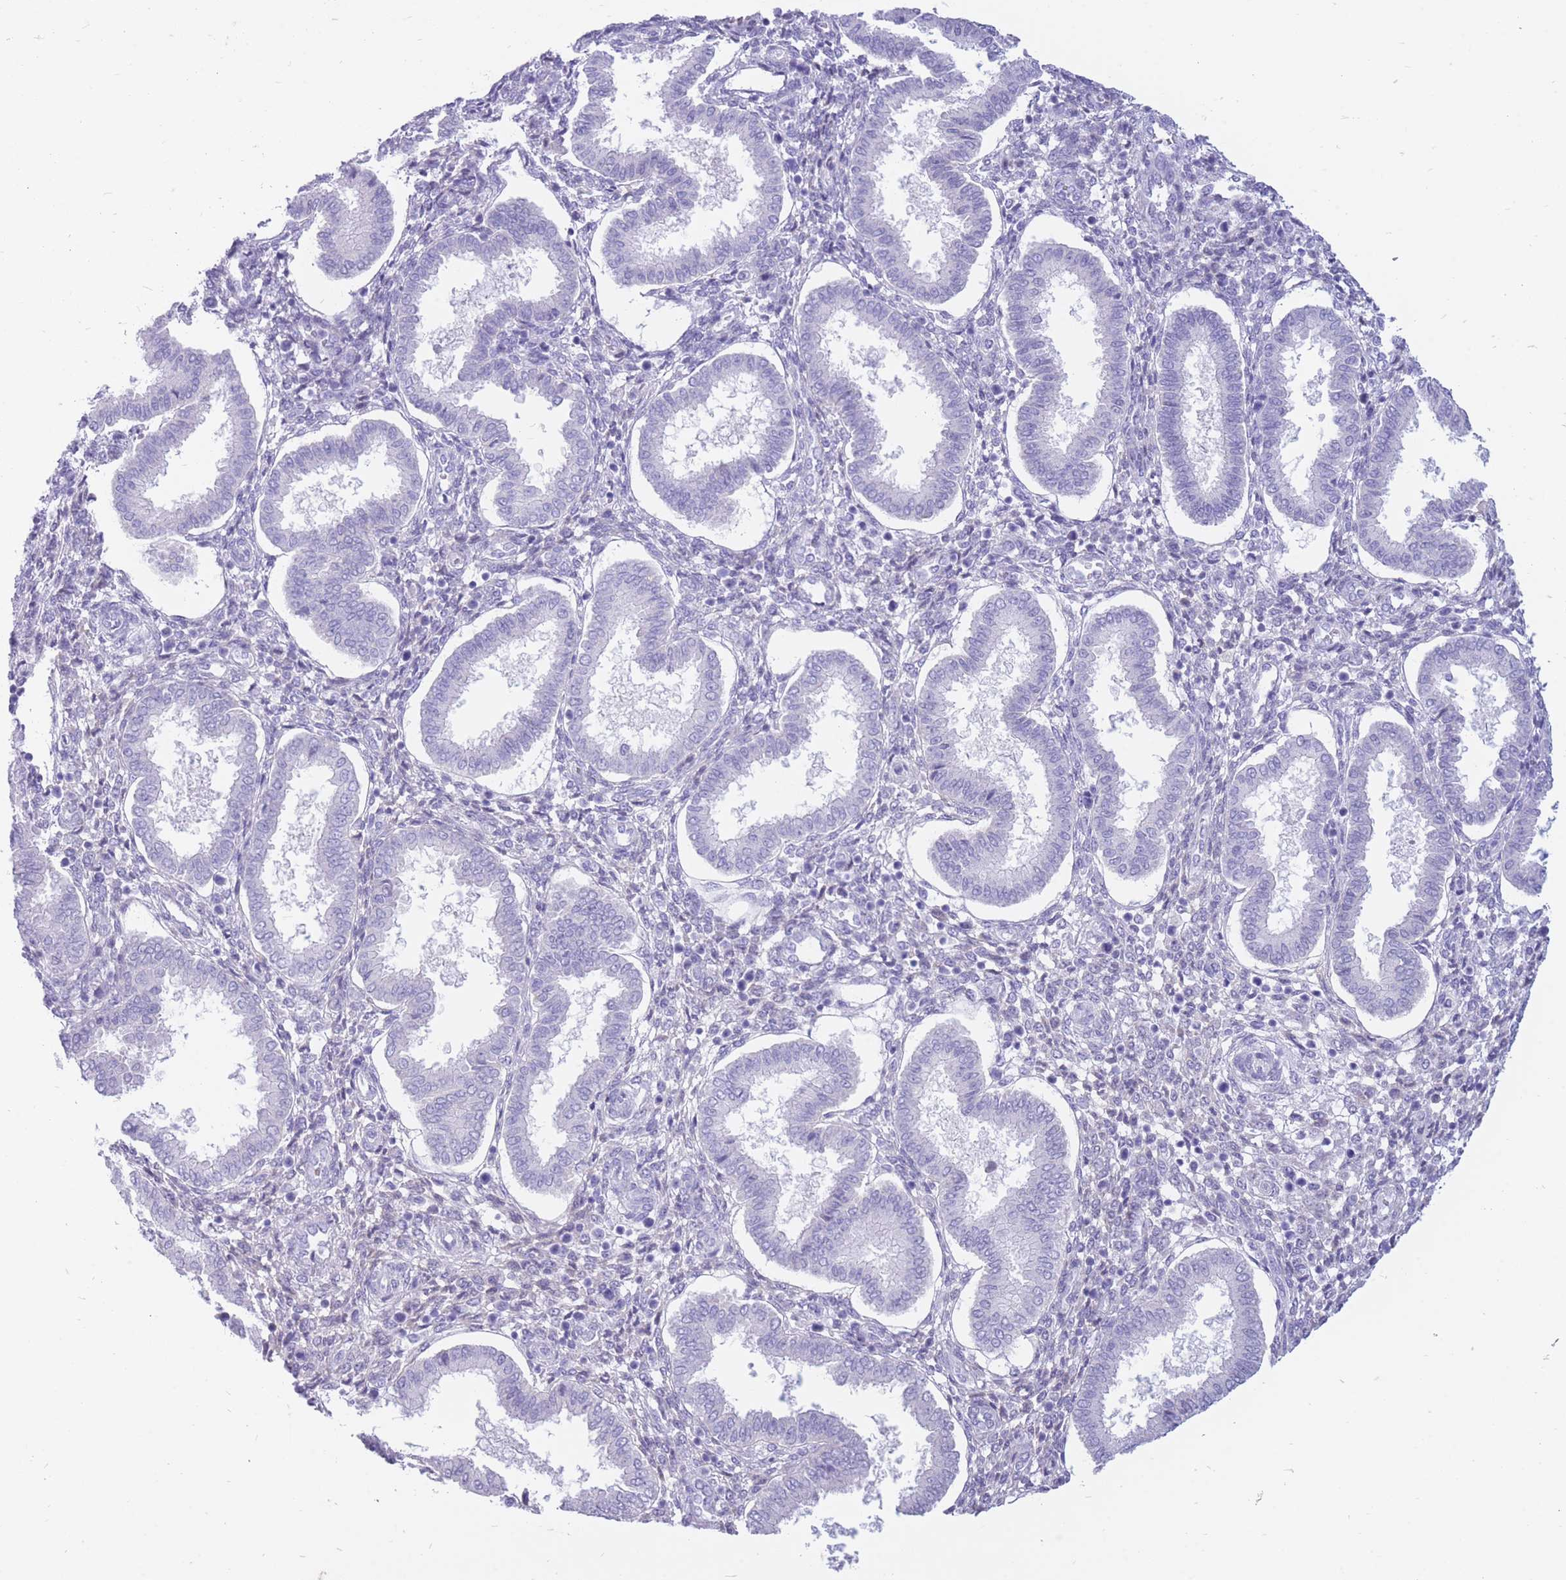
{"staining": {"intensity": "negative", "quantity": "none", "location": "none"}, "tissue": "endometrium", "cell_type": "Cells in endometrial stroma", "image_type": "normal", "snomed": [{"axis": "morphology", "description": "Normal tissue, NOS"}, {"axis": "topography", "description": "Endometrium"}], "caption": "A high-resolution image shows IHC staining of normal endometrium, which demonstrates no significant staining in cells in endometrial stroma. (Stains: DAB (3,3'-diaminobenzidine) IHC with hematoxylin counter stain, Microscopy: brightfield microscopy at high magnification).", "gene": "ZFP37", "patient": {"sex": "female", "age": 24}}